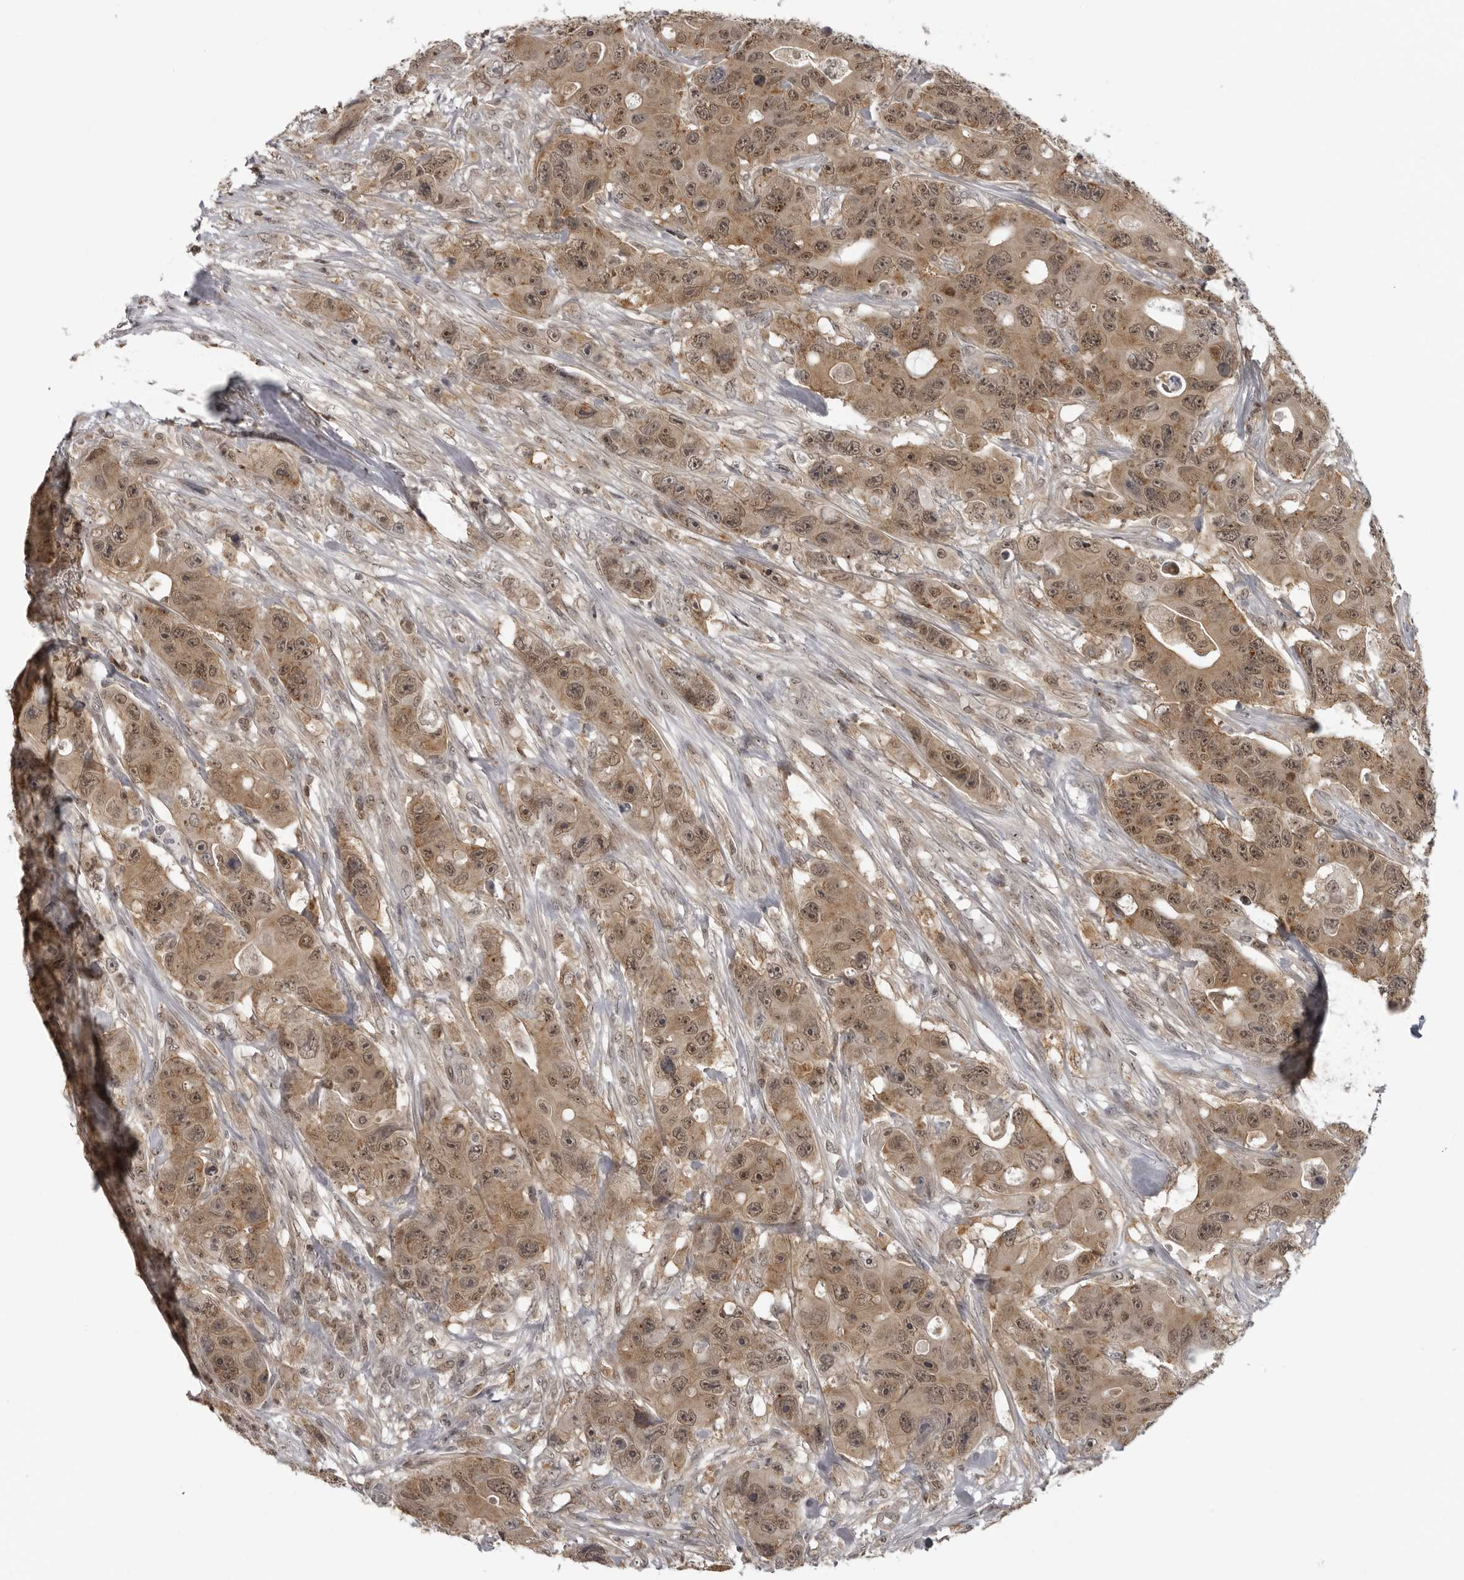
{"staining": {"intensity": "moderate", "quantity": ">75%", "location": "cytoplasmic/membranous,nuclear"}, "tissue": "colorectal cancer", "cell_type": "Tumor cells", "image_type": "cancer", "snomed": [{"axis": "morphology", "description": "Adenocarcinoma, NOS"}, {"axis": "topography", "description": "Colon"}], "caption": "Tumor cells exhibit medium levels of moderate cytoplasmic/membranous and nuclear staining in about >75% of cells in colorectal cancer. (Brightfield microscopy of DAB IHC at high magnification).", "gene": "PDCL3", "patient": {"sex": "female", "age": 46}}